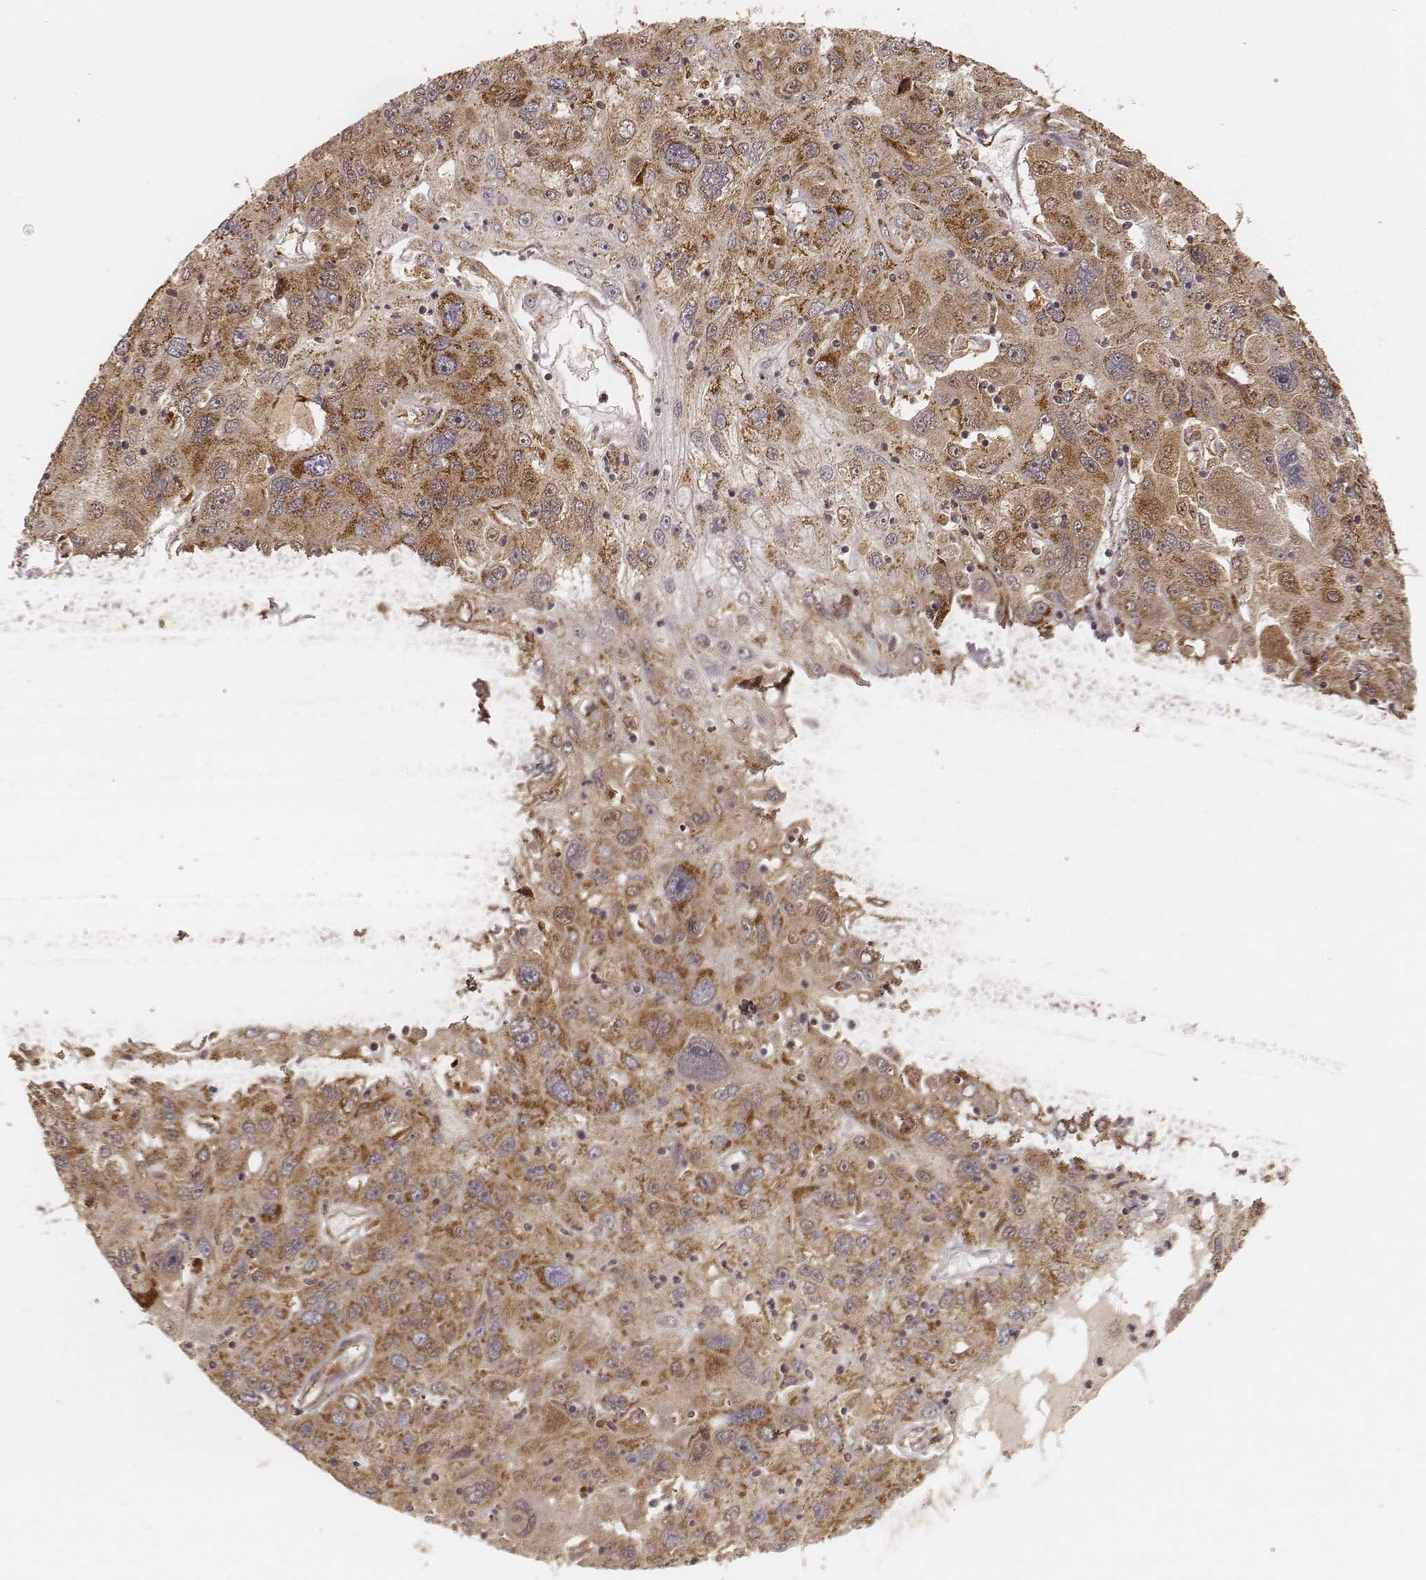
{"staining": {"intensity": "moderate", "quantity": ">75%", "location": "cytoplasmic/membranous"}, "tissue": "stomach cancer", "cell_type": "Tumor cells", "image_type": "cancer", "snomed": [{"axis": "morphology", "description": "Adenocarcinoma, NOS"}, {"axis": "topography", "description": "Stomach"}], "caption": "Stomach adenocarcinoma stained with DAB immunohistochemistry shows medium levels of moderate cytoplasmic/membranous positivity in approximately >75% of tumor cells.", "gene": "CS", "patient": {"sex": "male", "age": 56}}